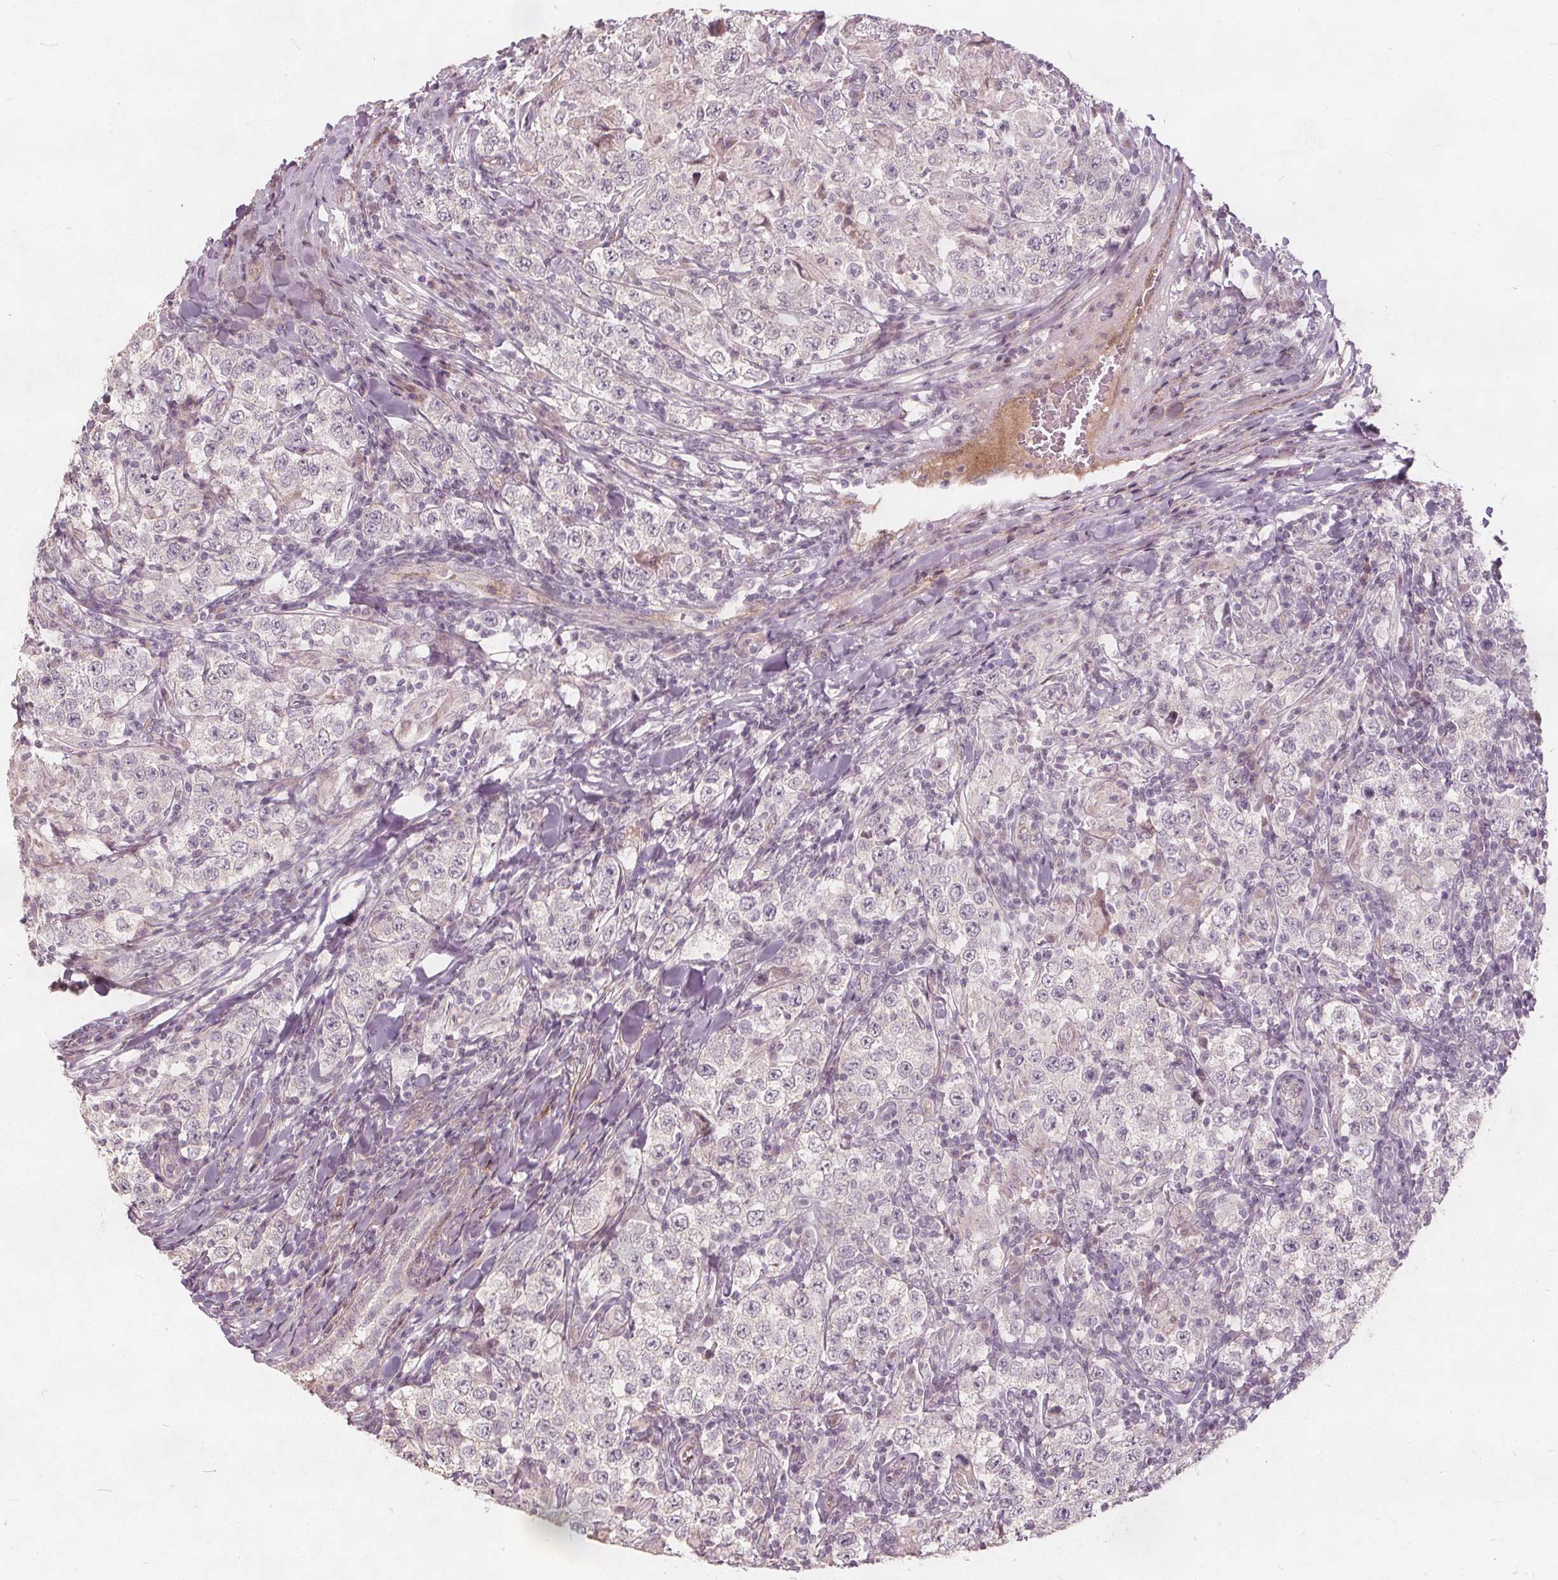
{"staining": {"intensity": "negative", "quantity": "none", "location": "none"}, "tissue": "testis cancer", "cell_type": "Tumor cells", "image_type": "cancer", "snomed": [{"axis": "morphology", "description": "Seminoma, NOS"}, {"axis": "morphology", "description": "Carcinoma, Embryonal, NOS"}, {"axis": "topography", "description": "Testis"}], "caption": "Immunohistochemistry (IHC) histopathology image of testis cancer stained for a protein (brown), which reveals no staining in tumor cells.", "gene": "PTPRT", "patient": {"sex": "male", "age": 41}}